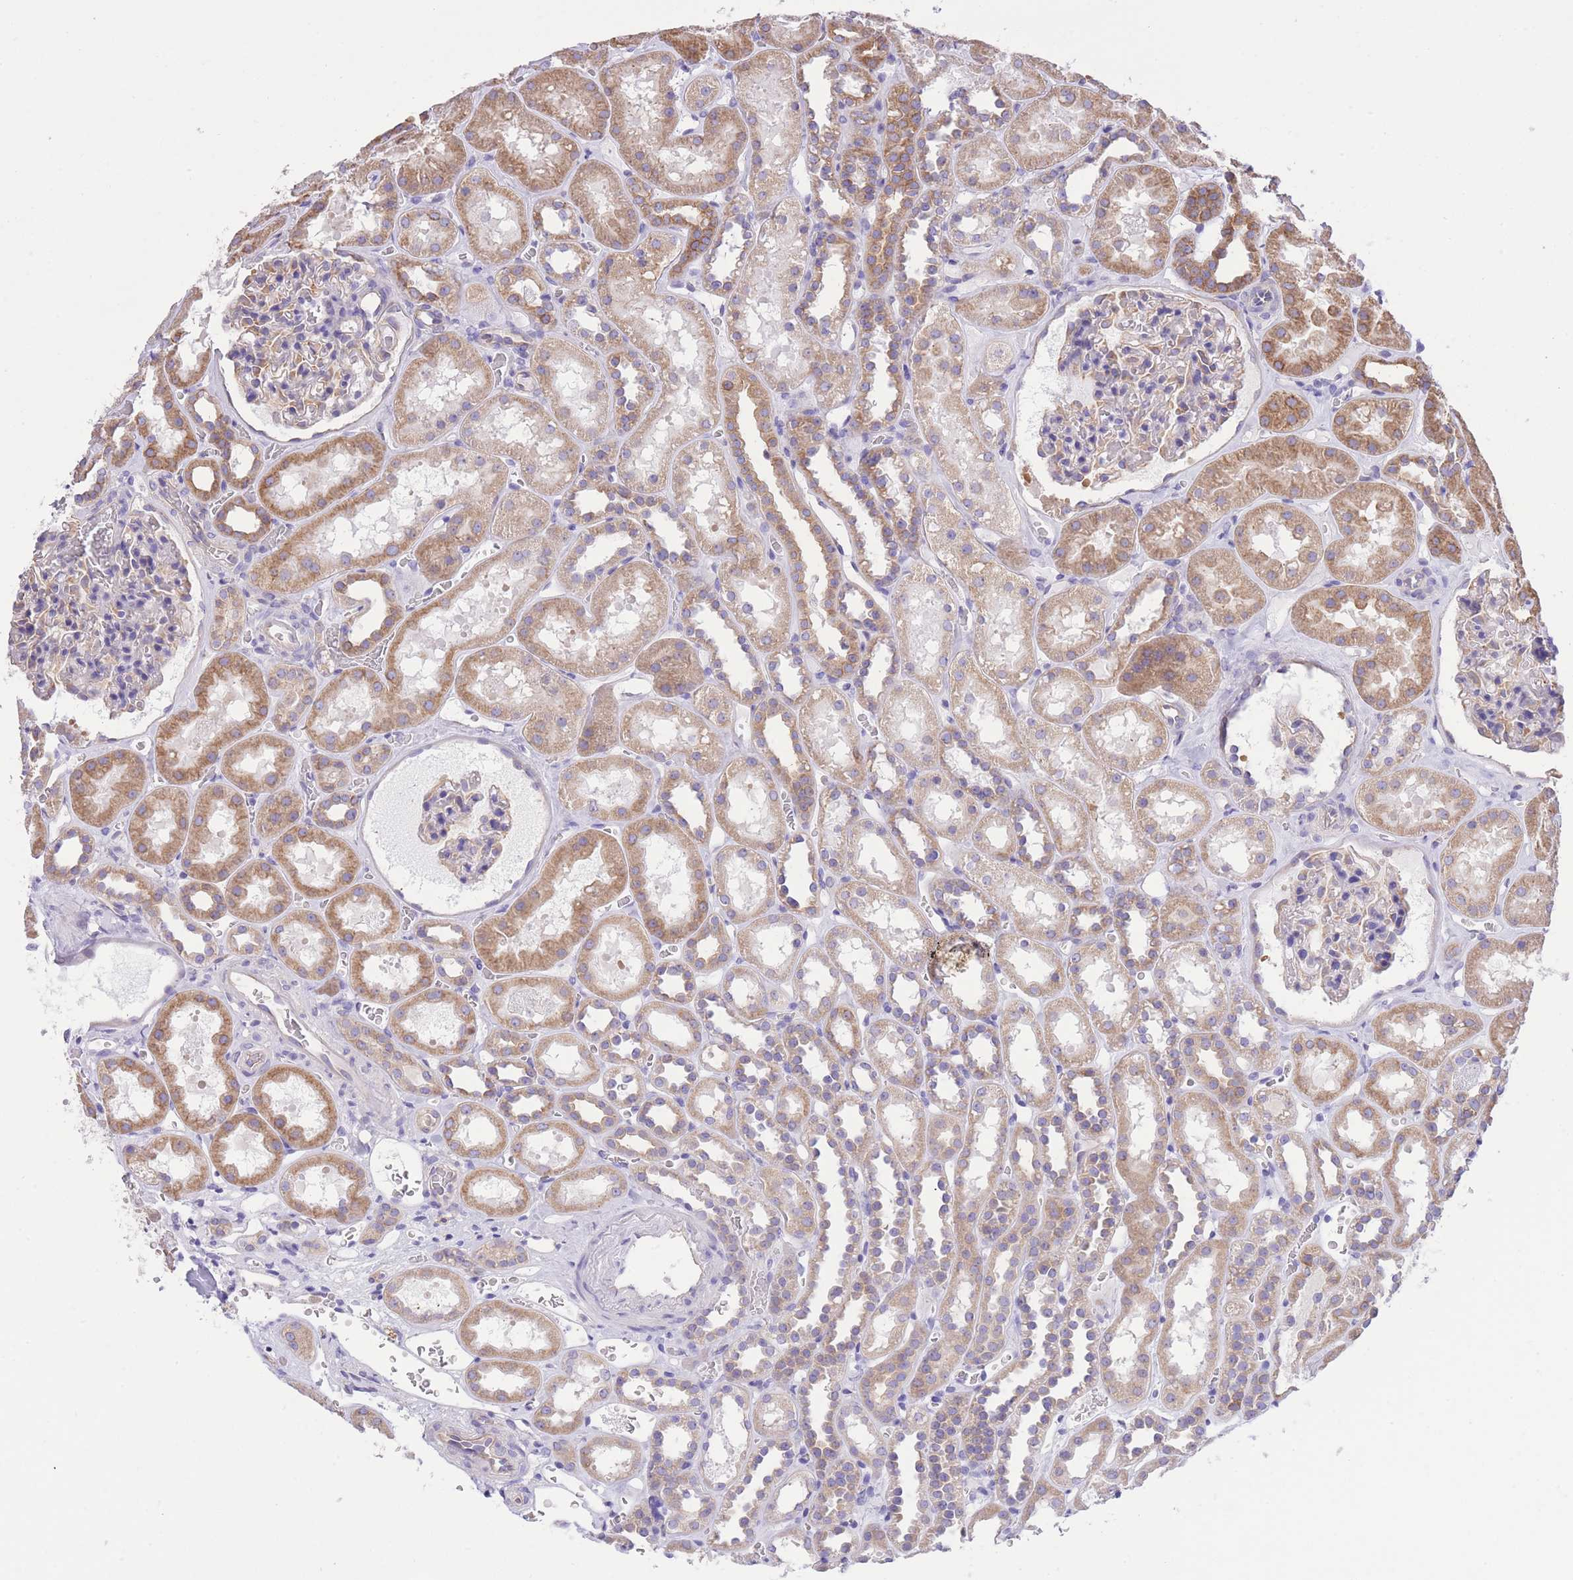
{"staining": {"intensity": "moderate", "quantity": "<25%", "location": "cytoplasmic/membranous"}, "tissue": "kidney", "cell_type": "Cells in glomeruli", "image_type": "normal", "snomed": [{"axis": "morphology", "description": "Normal tissue, NOS"}, {"axis": "topography", "description": "Kidney"}], "caption": "Approximately <25% of cells in glomeruli in normal kidney reveal moderate cytoplasmic/membranous protein expression as visualized by brown immunohistochemical staining.", "gene": "RHOU", "patient": {"sex": "female", "age": 41}}